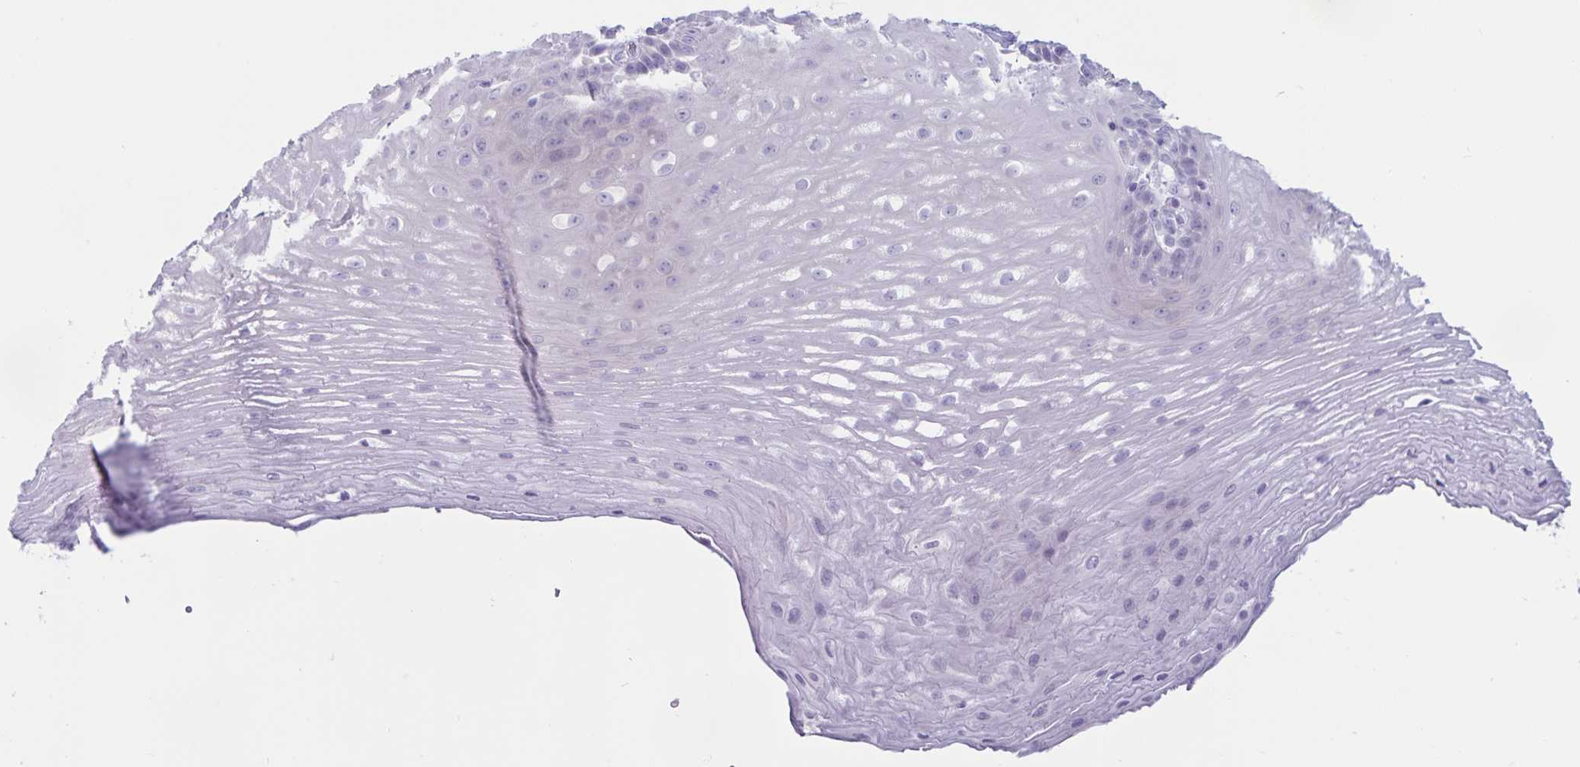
{"staining": {"intensity": "negative", "quantity": "none", "location": "none"}, "tissue": "esophagus", "cell_type": "Squamous epithelial cells", "image_type": "normal", "snomed": [{"axis": "morphology", "description": "Normal tissue, NOS"}, {"axis": "topography", "description": "Esophagus"}], "caption": "A high-resolution image shows immunohistochemistry staining of unremarkable esophagus, which reveals no significant staining in squamous epithelial cells. (Stains: DAB immunohistochemistry (IHC) with hematoxylin counter stain, Microscopy: brightfield microscopy at high magnification).", "gene": "GNLY", "patient": {"sex": "male", "age": 62}}